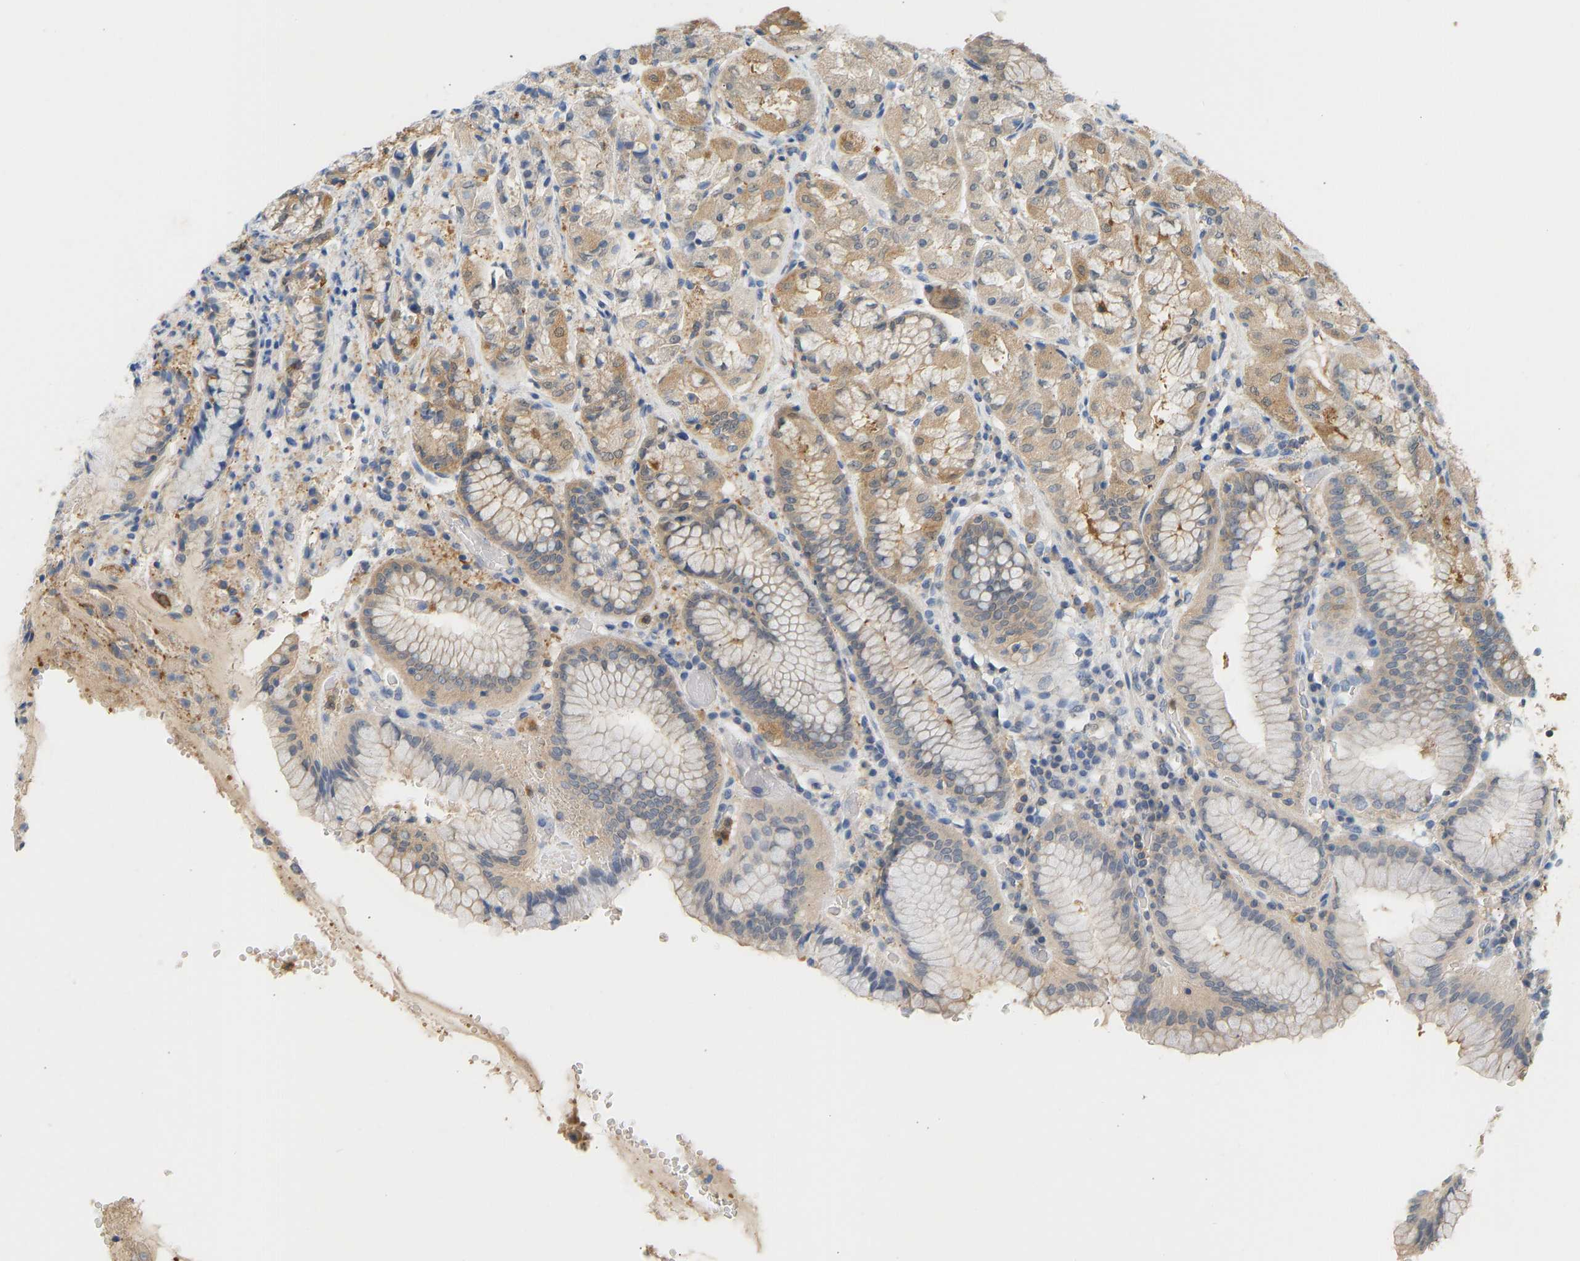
{"staining": {"intensity": "moderate", "quantity": "25%-75%", "location": "cytoplasmic/membranous"}, "tissue": "stomach", "cell_type": "Glandular cells", "image_type": "normal", "snomed": [{"axis": "morphology", "description": "Normal tissue, NOS"}, {"axis": "topography", "description": "Stomach"}, {"axis": "topography", "description": "Stomach, lower"}], "caption": "An immunohistochemistry histopathology image of benign tissue is shown. Protein staining in brown labels moderate cytoplasmic/membranous positivity in stomach within glandular cells.", "gene": "ENO1", "patient": {"sex": "female", "age": 56}}